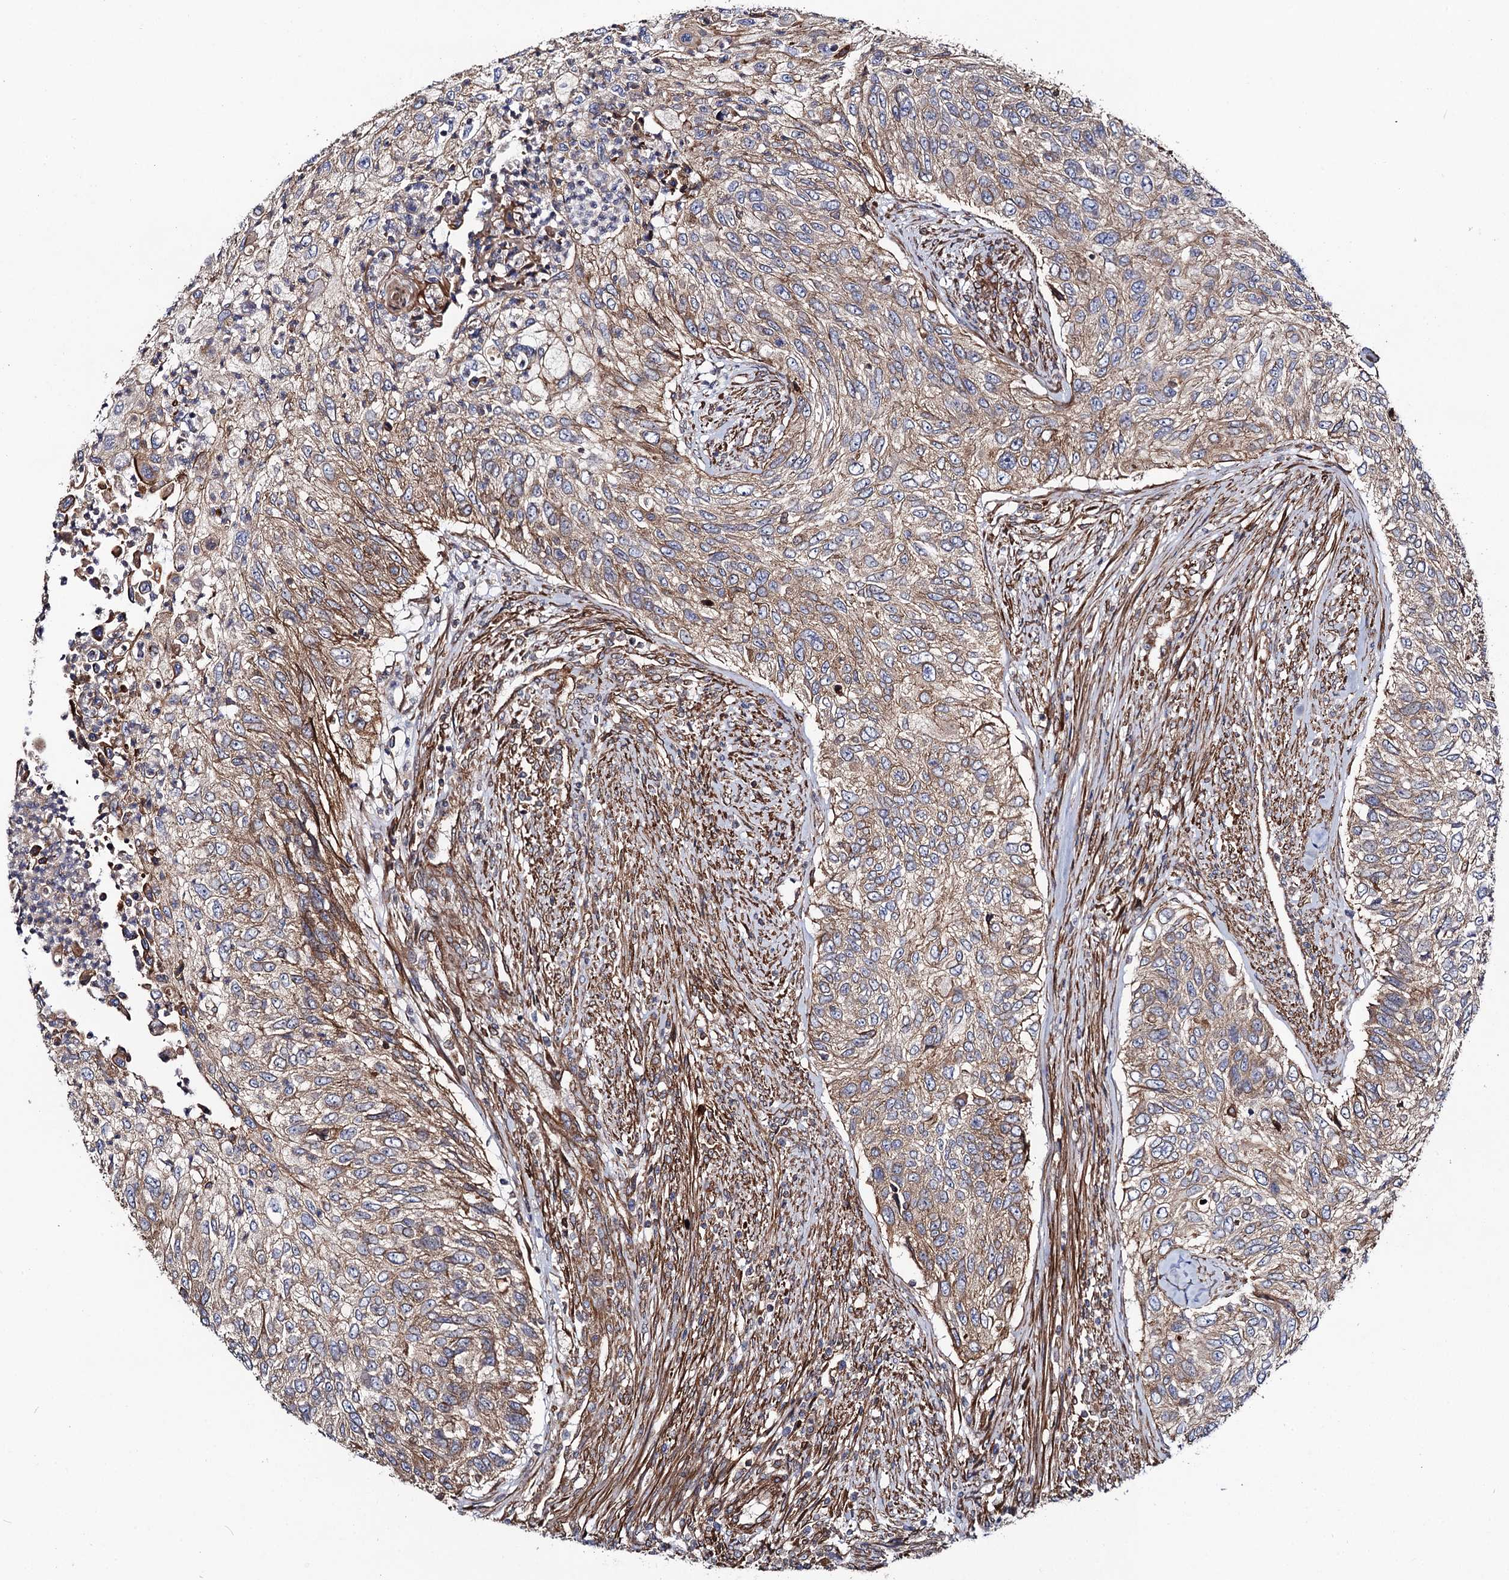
{"staining": {"intensity": "weak", "quantity": ">75%", "location": "cytoplasmic/membranous"}, "tissue": "urothelial cancer", "cell_type": "Tumor cells", "image_type": "cancer", "snomed": [{"axis": "morphology", "description": "Urothelial carcinoma, High grade"}, {"axis": "topography", "description": "Urinary bladder"}], "caption": "A low amount of weak cytoplasmic/membranous staining is present in about >75% of tumor cells in urothelial cancer tissue.", "gene": "CIP2A", "patient": {"sex": "female", "age": 60}}